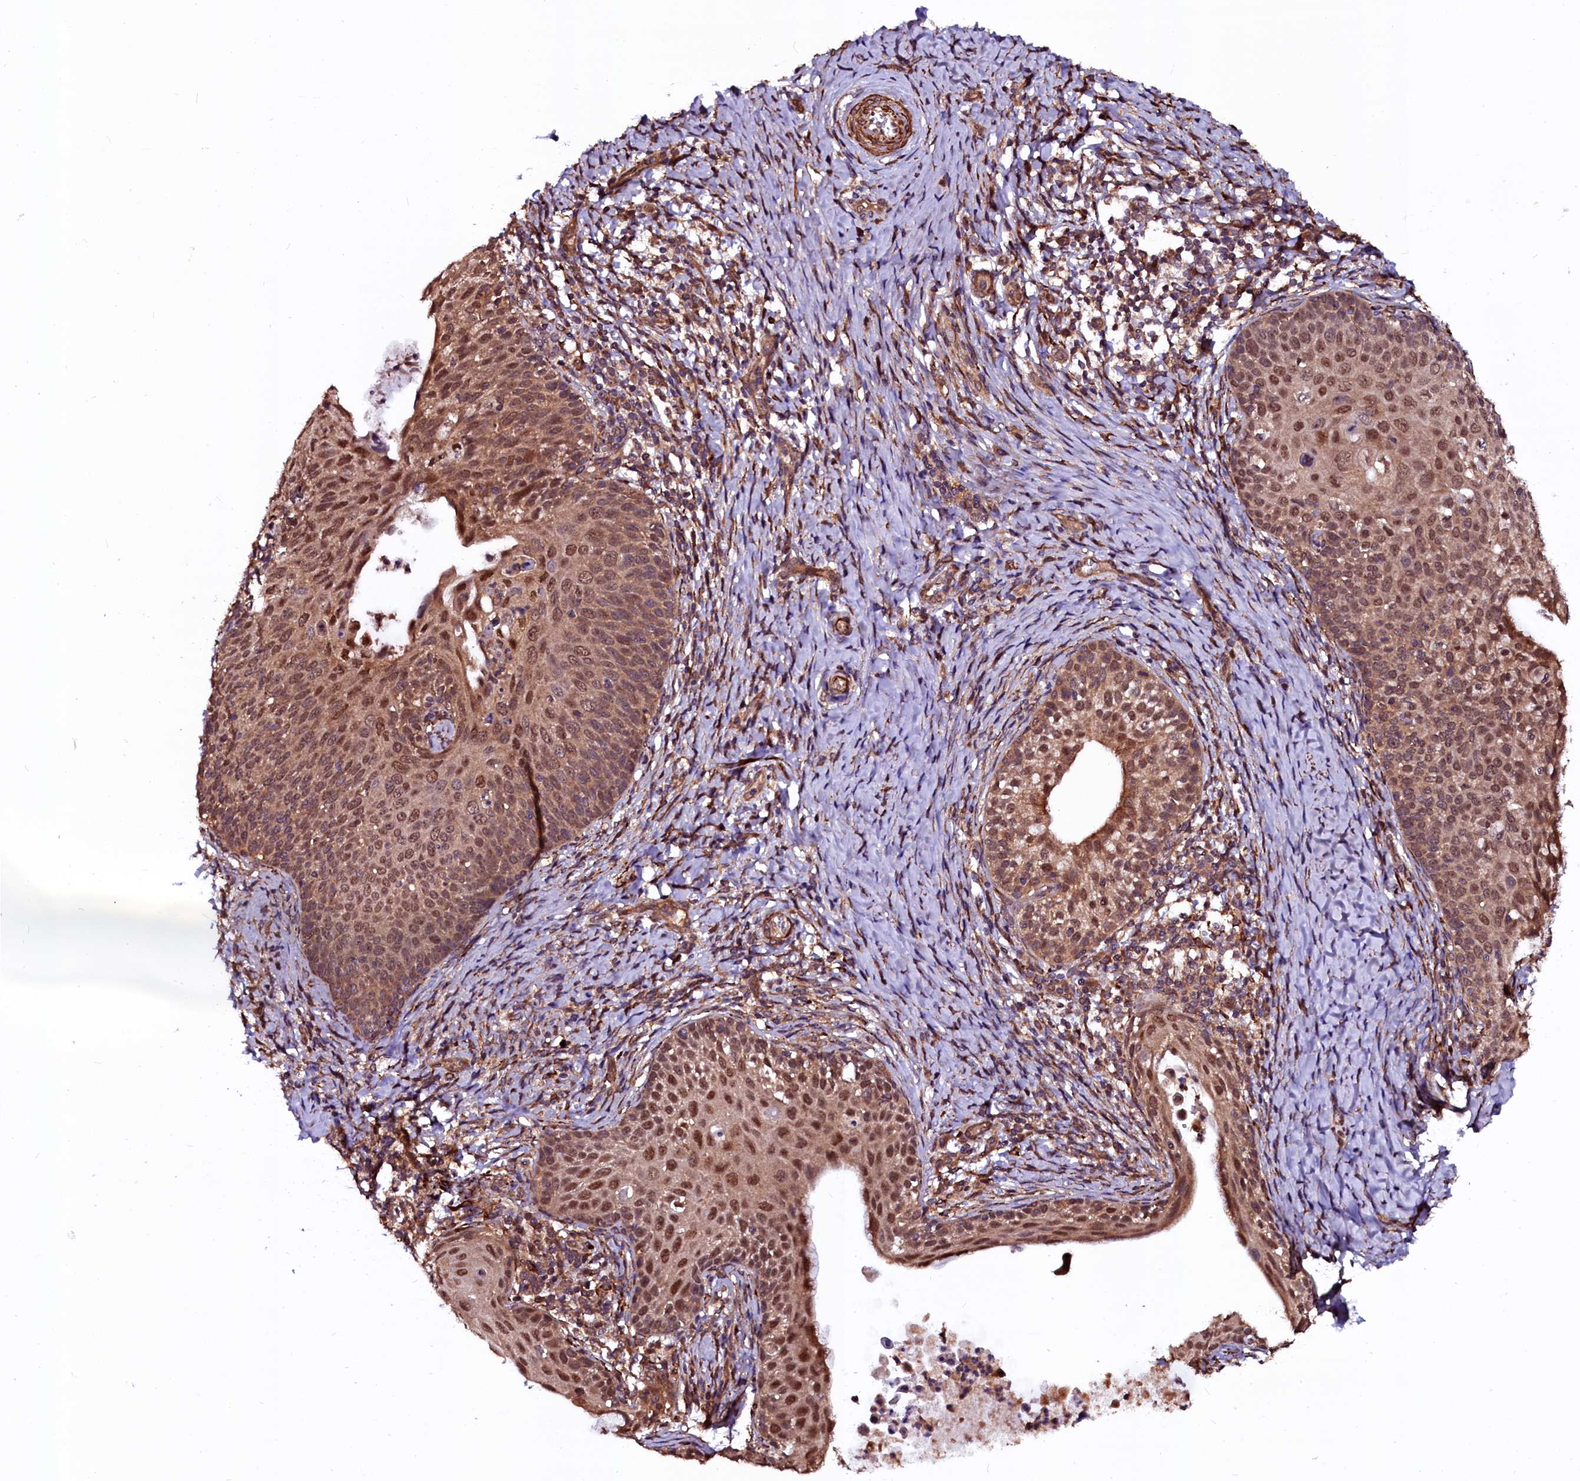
{"staining": {"intensity": "moderate", "quantity": ">75%", "location": "cytoplasmic/membranous,nuclear"}, "tissue": "cervical cancer", "cell_type": "Tumor cells", "image_type": "cancer", "snomed": [{"axis": "morphology", "description": "Squamous cell carcinoma, NOS"}, {"axis": "topography", "description": "Cervix"}], "caption": "High-magnification brightfield microscopy of cervical cancer (squamous cell carcinoma) stained with DAB (brown) and counterstained with hematoxylin (blue). tumor cells exhibit moderate cytoplasmic/membranous and nuclear staining is seen in approximately>75% of cells.", "gene": "N4BP1", "patient": {"sex": "female", "age": 52}}